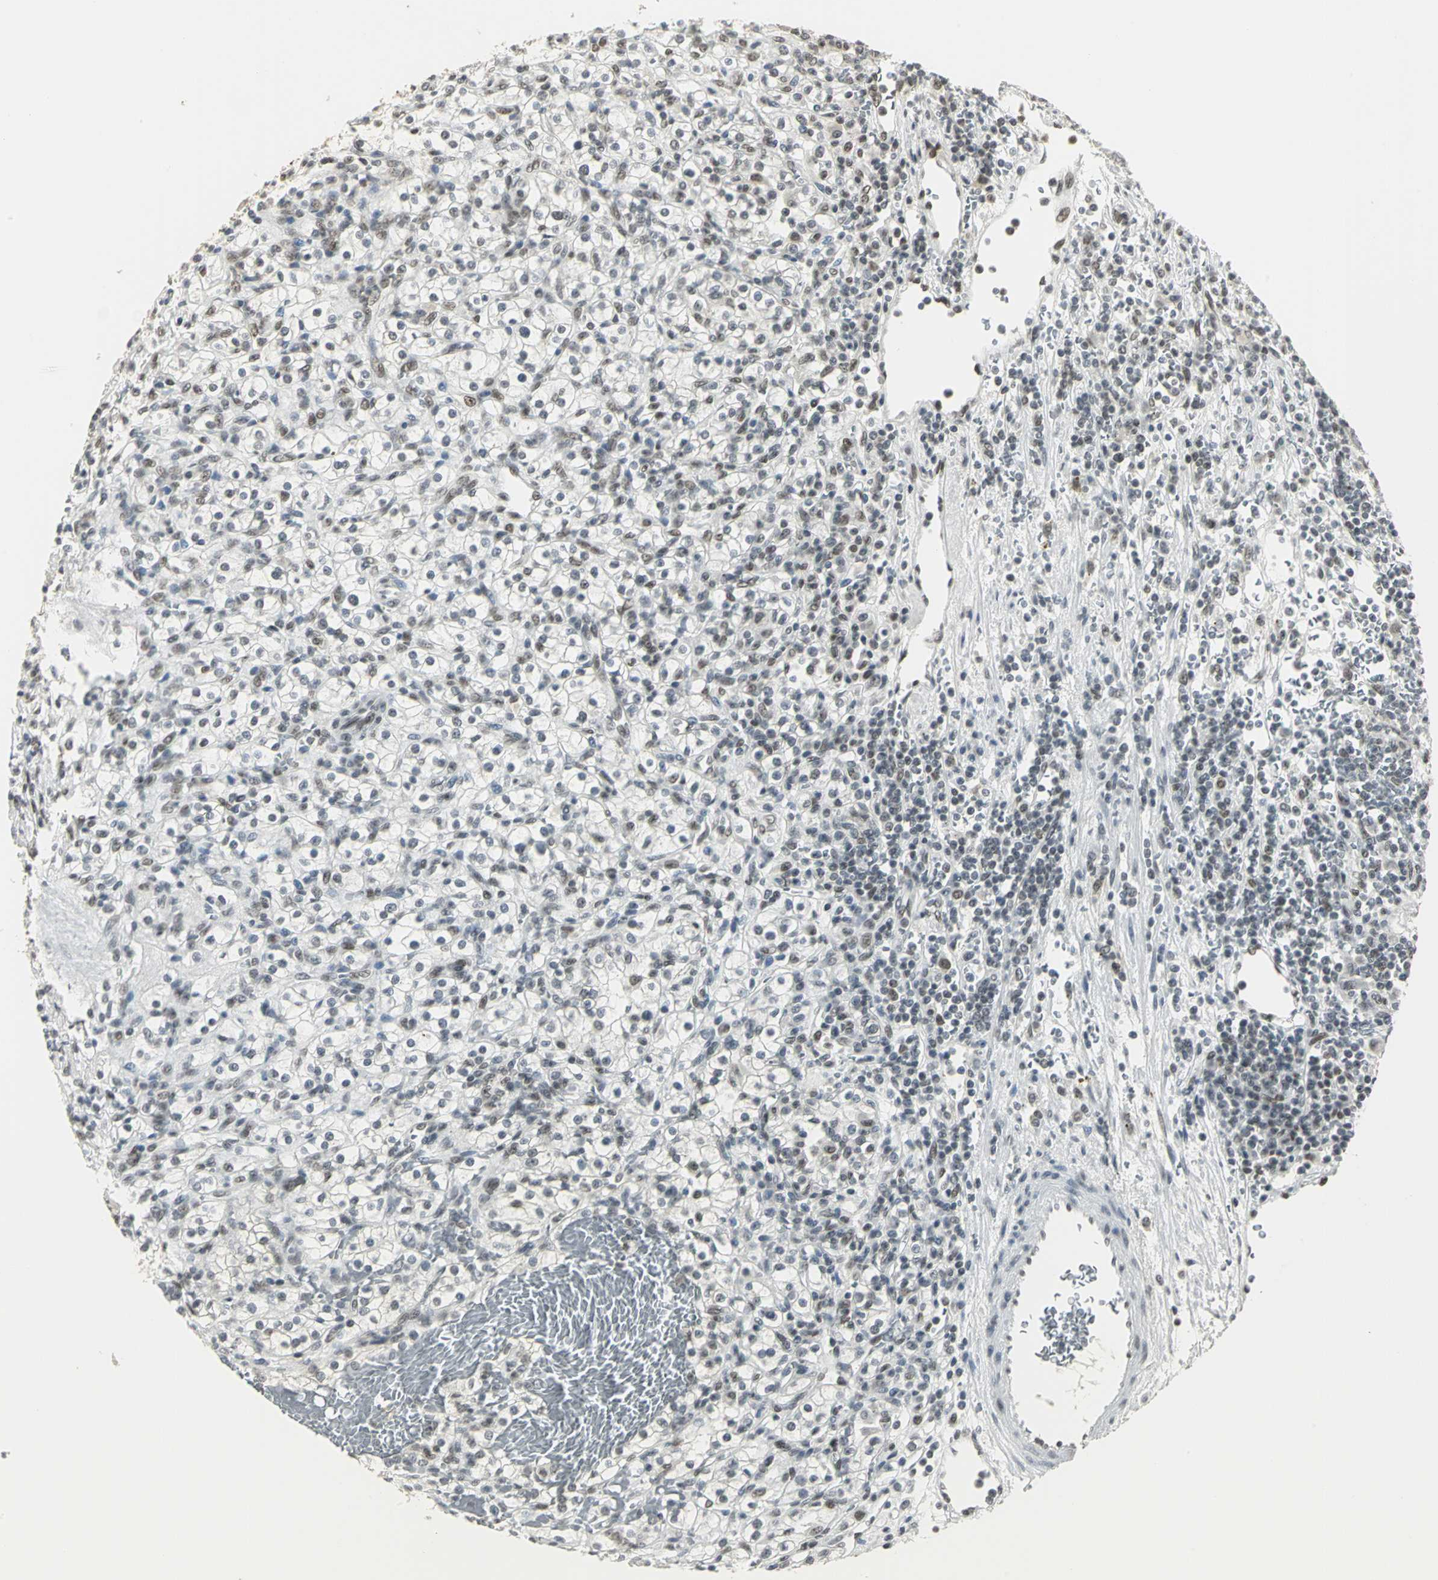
{"staining": {"intensity": "moderate", "quantity": ">75%", "location": "nuclear"}, "tissue": "renal cancer", "cell_type": "Tumor cells", "image_type": "cancer", "snomed": [{"axis": "morphology", "description": "Normal tissue, NOS"}, {"axis": "morphology", "description": "Adenocarcinoma, NOS"}, {"axis": "topography", "description": "Kidney"}], "caption": "There is medium levels of moderate nuclear expression in tumor cells of renal cancer, as demonstrated by immunohistochemical staining (brown color).", "gene": "CBX3", "patient": {"sex": "female", "age": 55}}